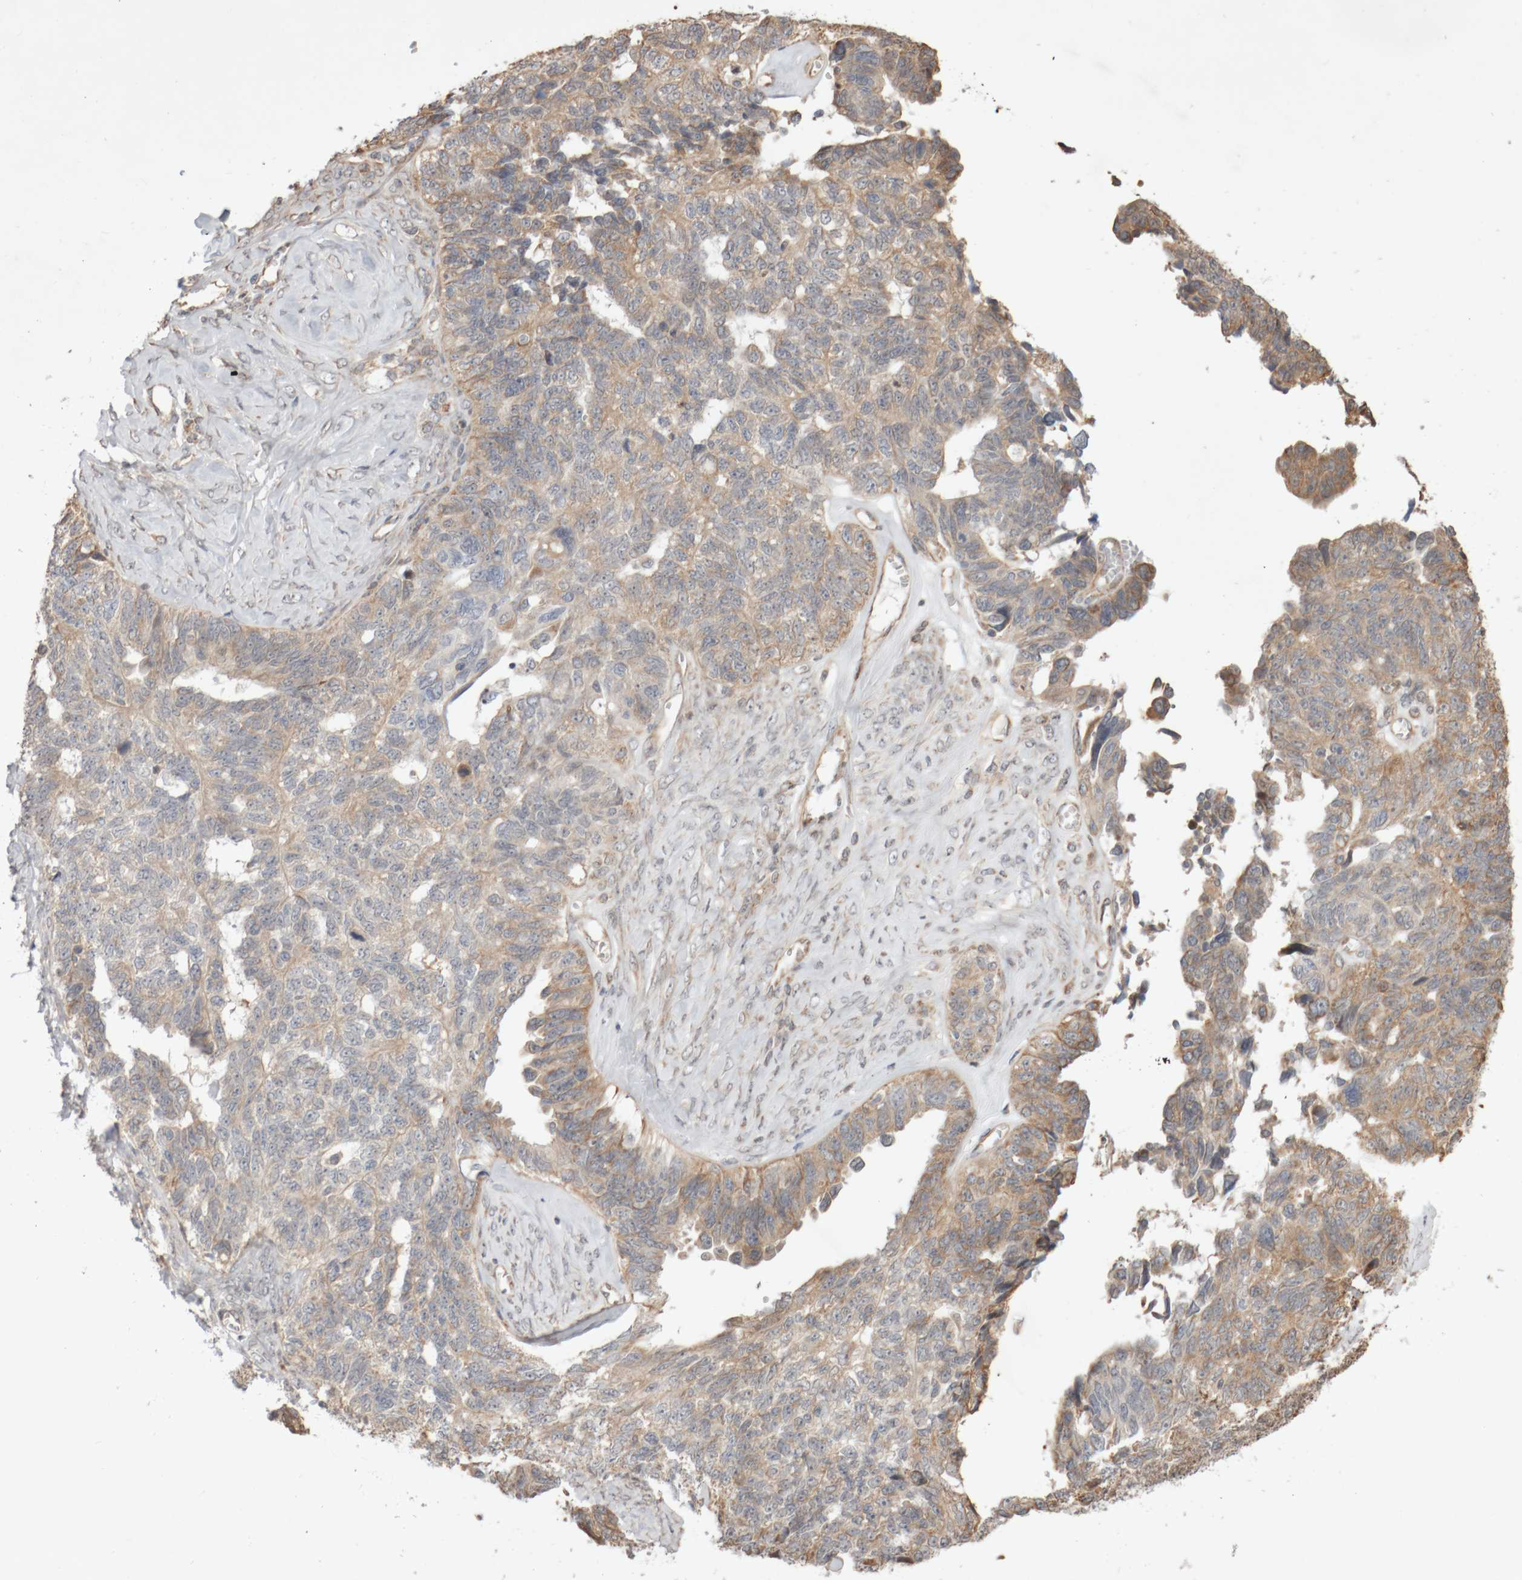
{"staining": {"intensity": "weak", "quantity": ">75%", "location": "cytoplasmic/membranous"}, "tissue": "ovarian cancer", "cell_type": "Tumor cells", "image_type": "cancer", "snomed": [{"axis": "morphology", "description": "Cystadenocarcinoma, serous, NOS"}, {"axis": "topography", "description": "Ovary"}], "caption": "Brown immunohistochemical staining in human ovarian cancer shows weak cytoplasmic/membranous positivity in about >75% of tumor cells. Nuclei are stained in blue.", "gene": "DPH7", "patient": {"sex": "female", "age": 79}}